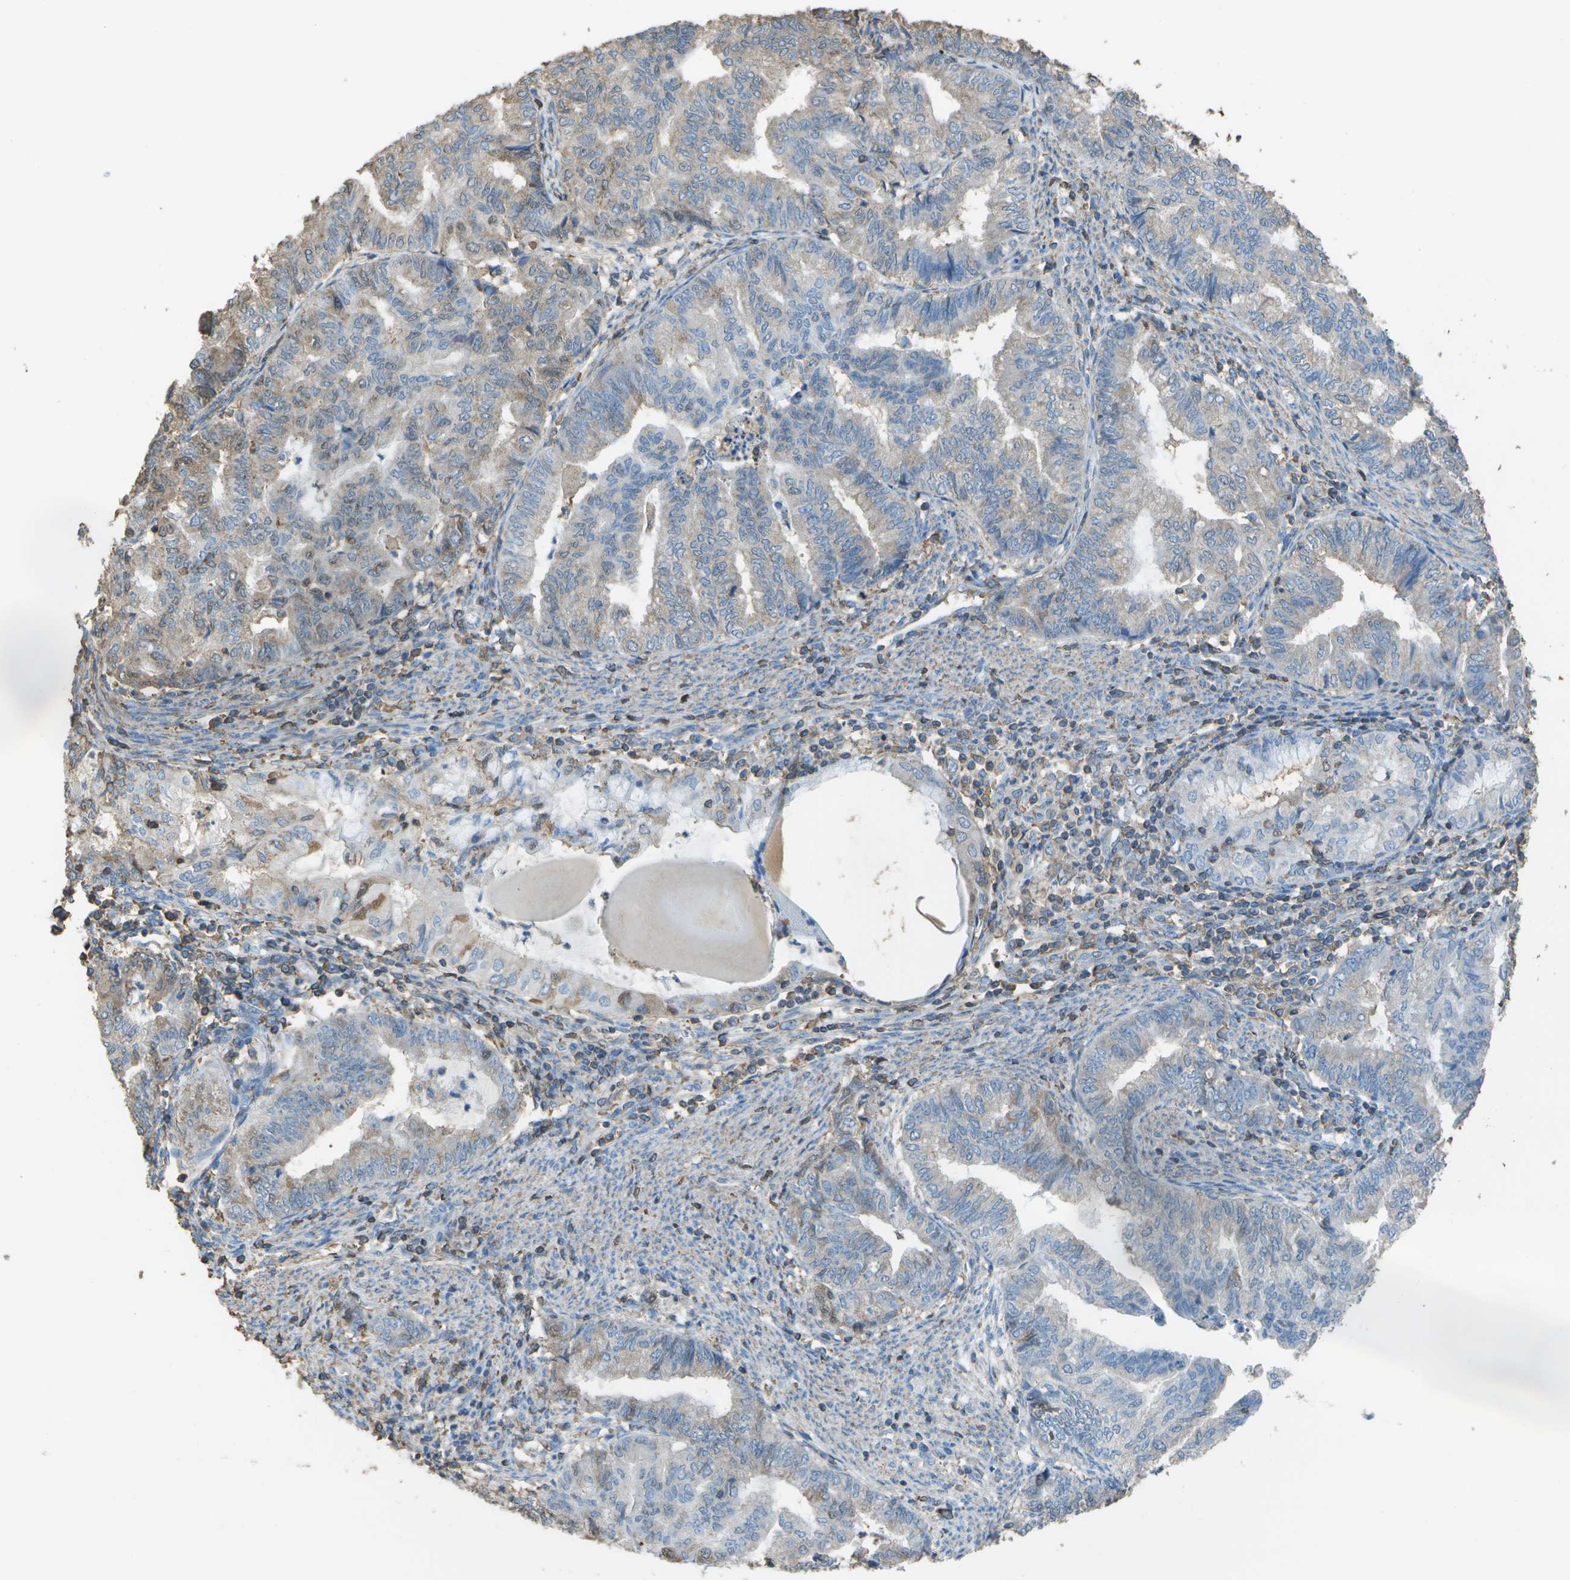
{"staining": {"intensity": "weak", "quantity": "<25%", "location": "cytoplasmic/membranous"}, "tissue": "endometrial cancer", "cell_type": "Tumor cells", "image_type": "cancer", "snomed": [{"axis": "morphology", "description": "Adenocarcinoma, NOS"}, {"axis": "topography", "description": "Endometrium"}], "caption": "DAB immunohistochemical staining of endometrial adenocarcinoma shows no significant staining in tumor cells.", "gene": "CYP4F11", "patient": {"sex": "female", "age": 79}}